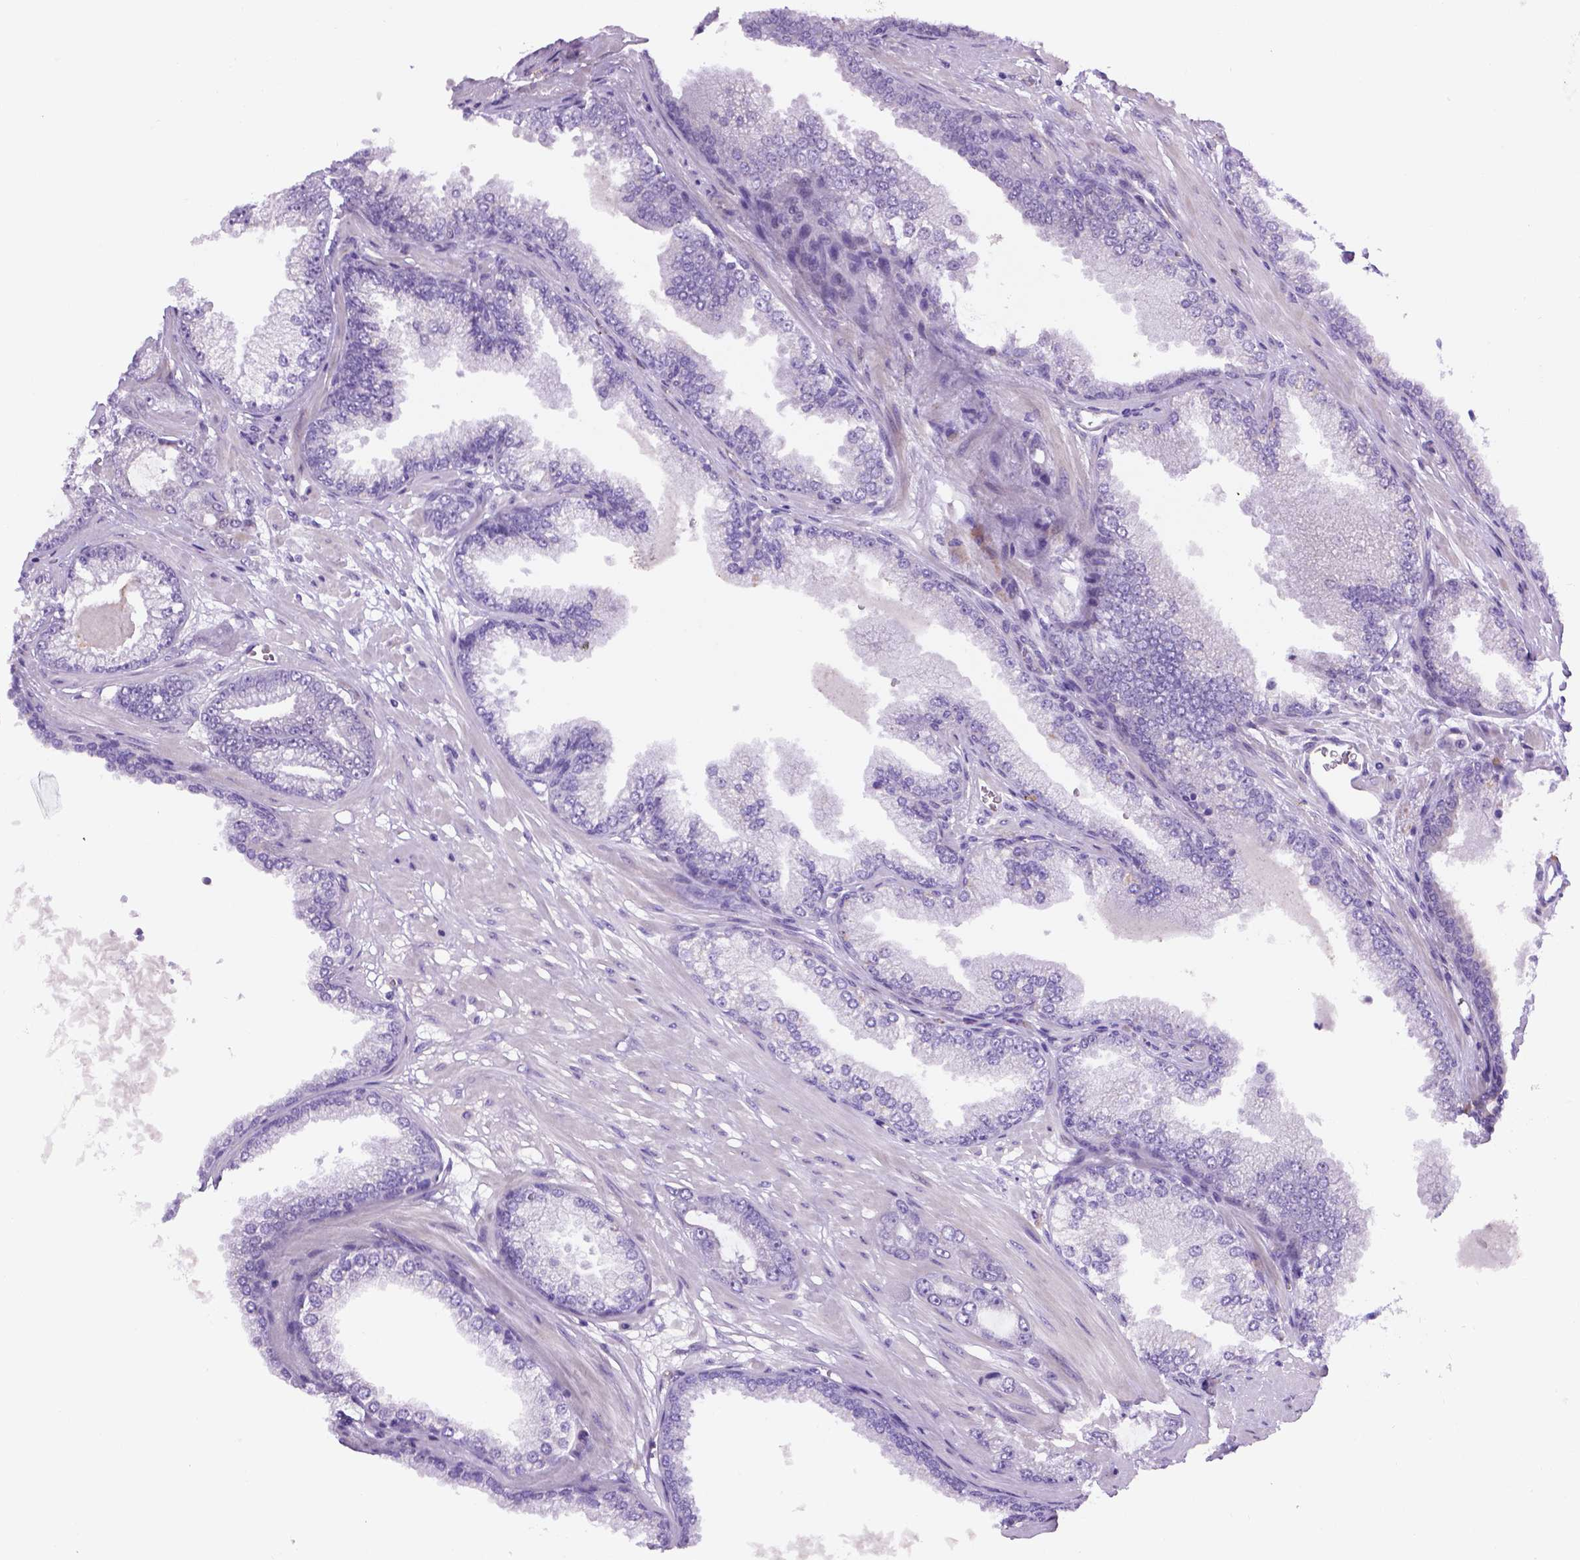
{"staining": {"intensity": "negative", "quantity": "none", "location": "none"}, "tissue": "prostate cancer", "cell_type": "Tumor cells", "image_type": "cancer", "snomed": [{"axis": "morphology", "description": "Adenocarcinoma, Low grade"}, {"axis": "topography", "description": "Prostate"}], "caption": "A high-resolution micrograph shows IHC staining of prostate cancer (adenocarcinoma (low-grade)), which reveals no significant staining in tumor cells. The staining is performed using DAB (3,3'-diaminobenzidine) brown chromogen with nuclei counter-stained in using hematoxylin.", "gene": "CCER2", "patient": {"sex": "male", "age": 64}}